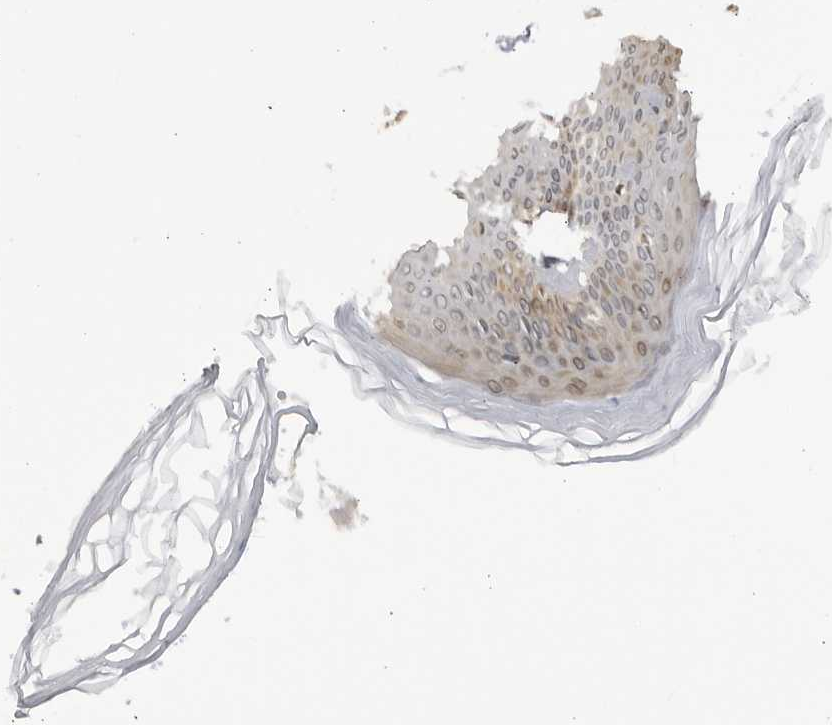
{"staining": {"intensity": "moderate", "quantity": "<25%", "location": "cytoplasmic/membranous"}, "tissue": "skin", "cell_type": "Keratinocytes", "image_type": "normal", "snomed": [{"axis": "morphology", "description": "Normal tissue, NOS"}, {"axis": "topography", "description": "Skin"}], "caption": "Keratinocytes reveal low levels of moderate cytoplasmic/membranous staining in about <25% of cells in normal human skin. Nuclei are stained in blue.", "gene": "CNBD1", "patient": {"sex": "female", "age": 27}}